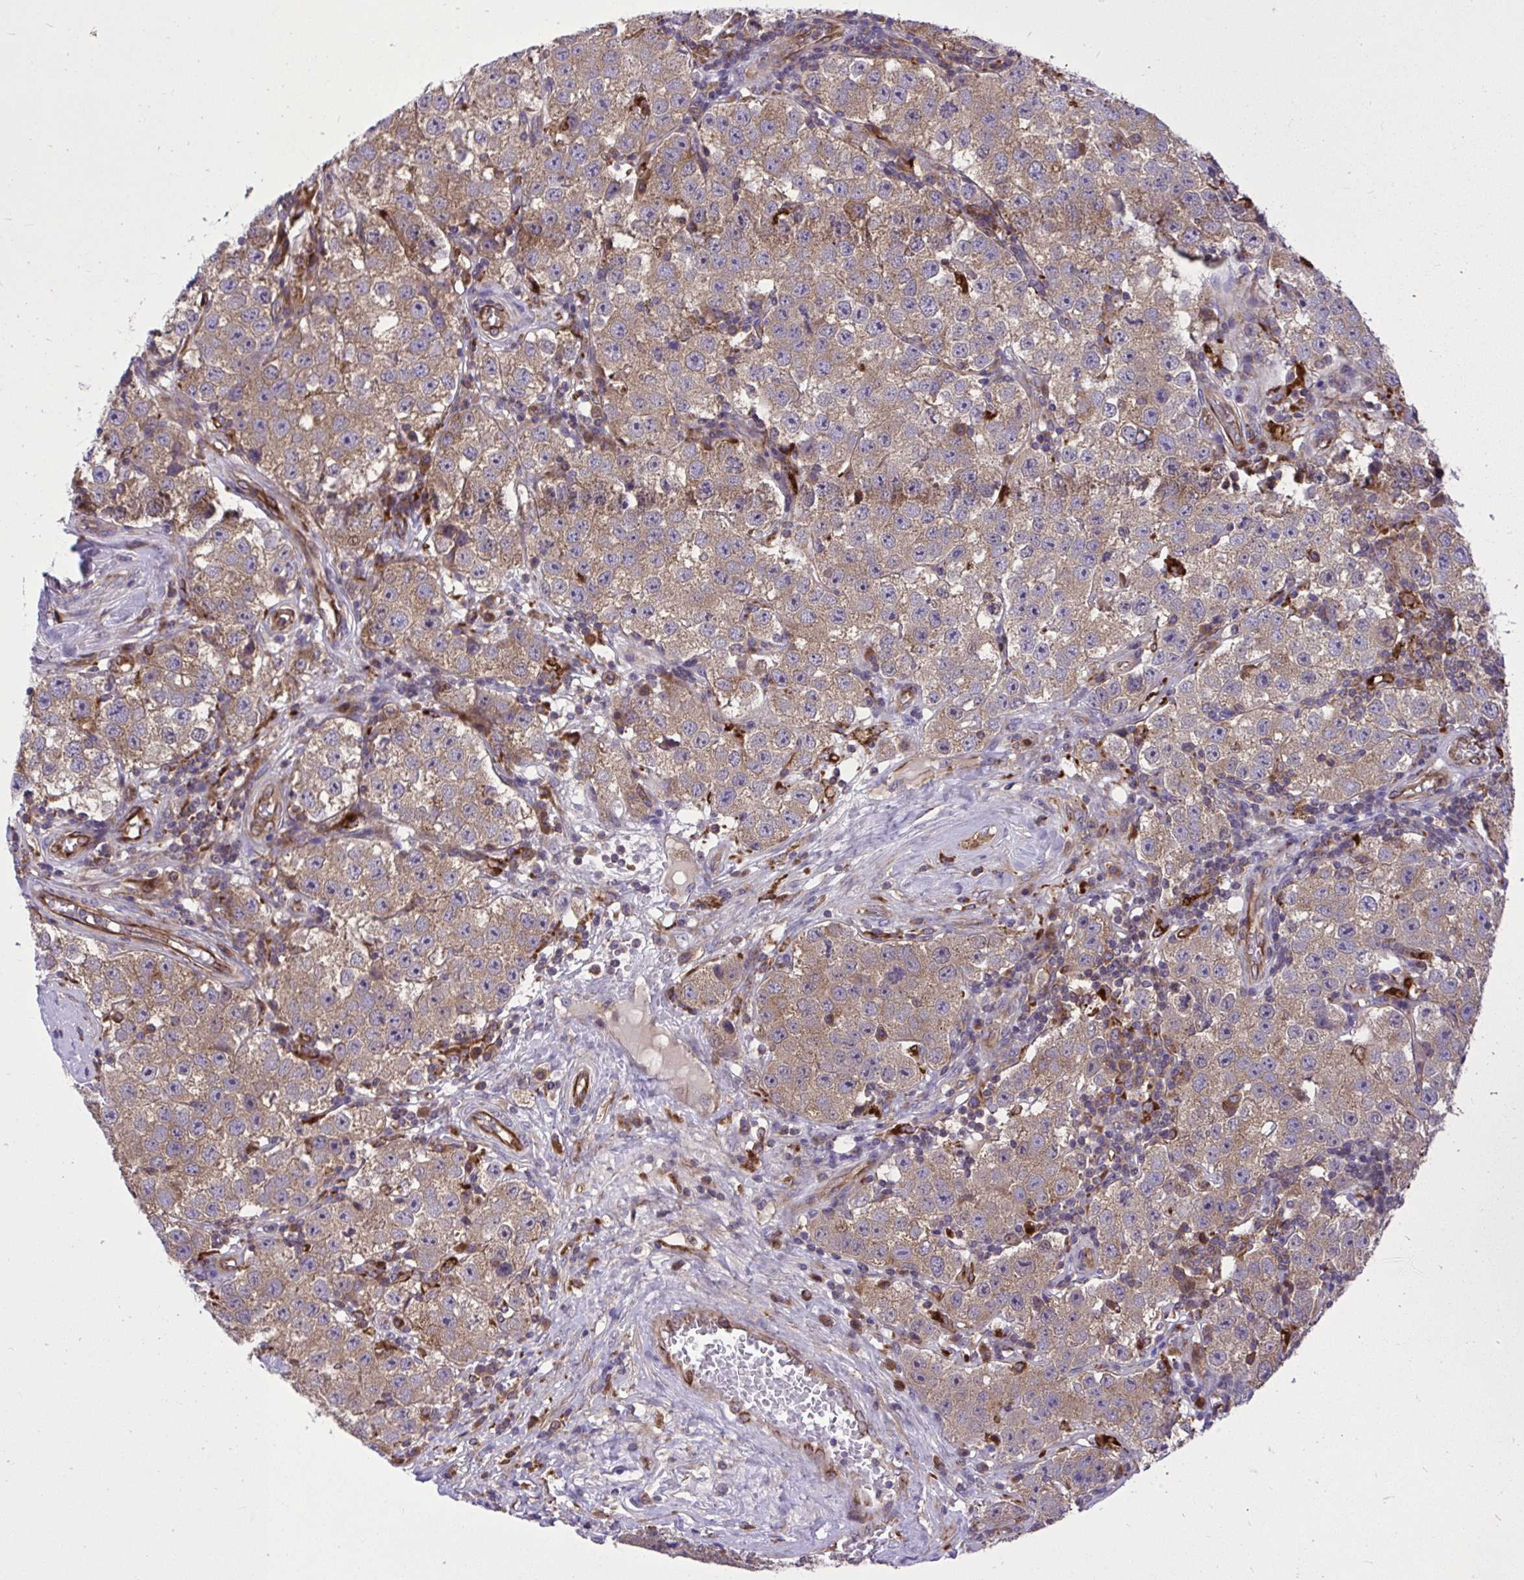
{"staining": {"intensity": "weak", "quantity": ">75%", "location": "cytoplasmic/membranous"}, "tissue": "testis cancer", "cell_type": "Tumor cells", "image_type": "cancer", "snomed": [{"axis": "morphology", "description": "Seminoma, NOS"}, {"axis": "topography", "description": "Testis"}], "caption": "Weak cytoplasmic/membranous positivity is present in about >75% of tumor cells in seminoma (testis).", "gene": "PAIP2", "patient": {"sex": "male", "age": 34}}